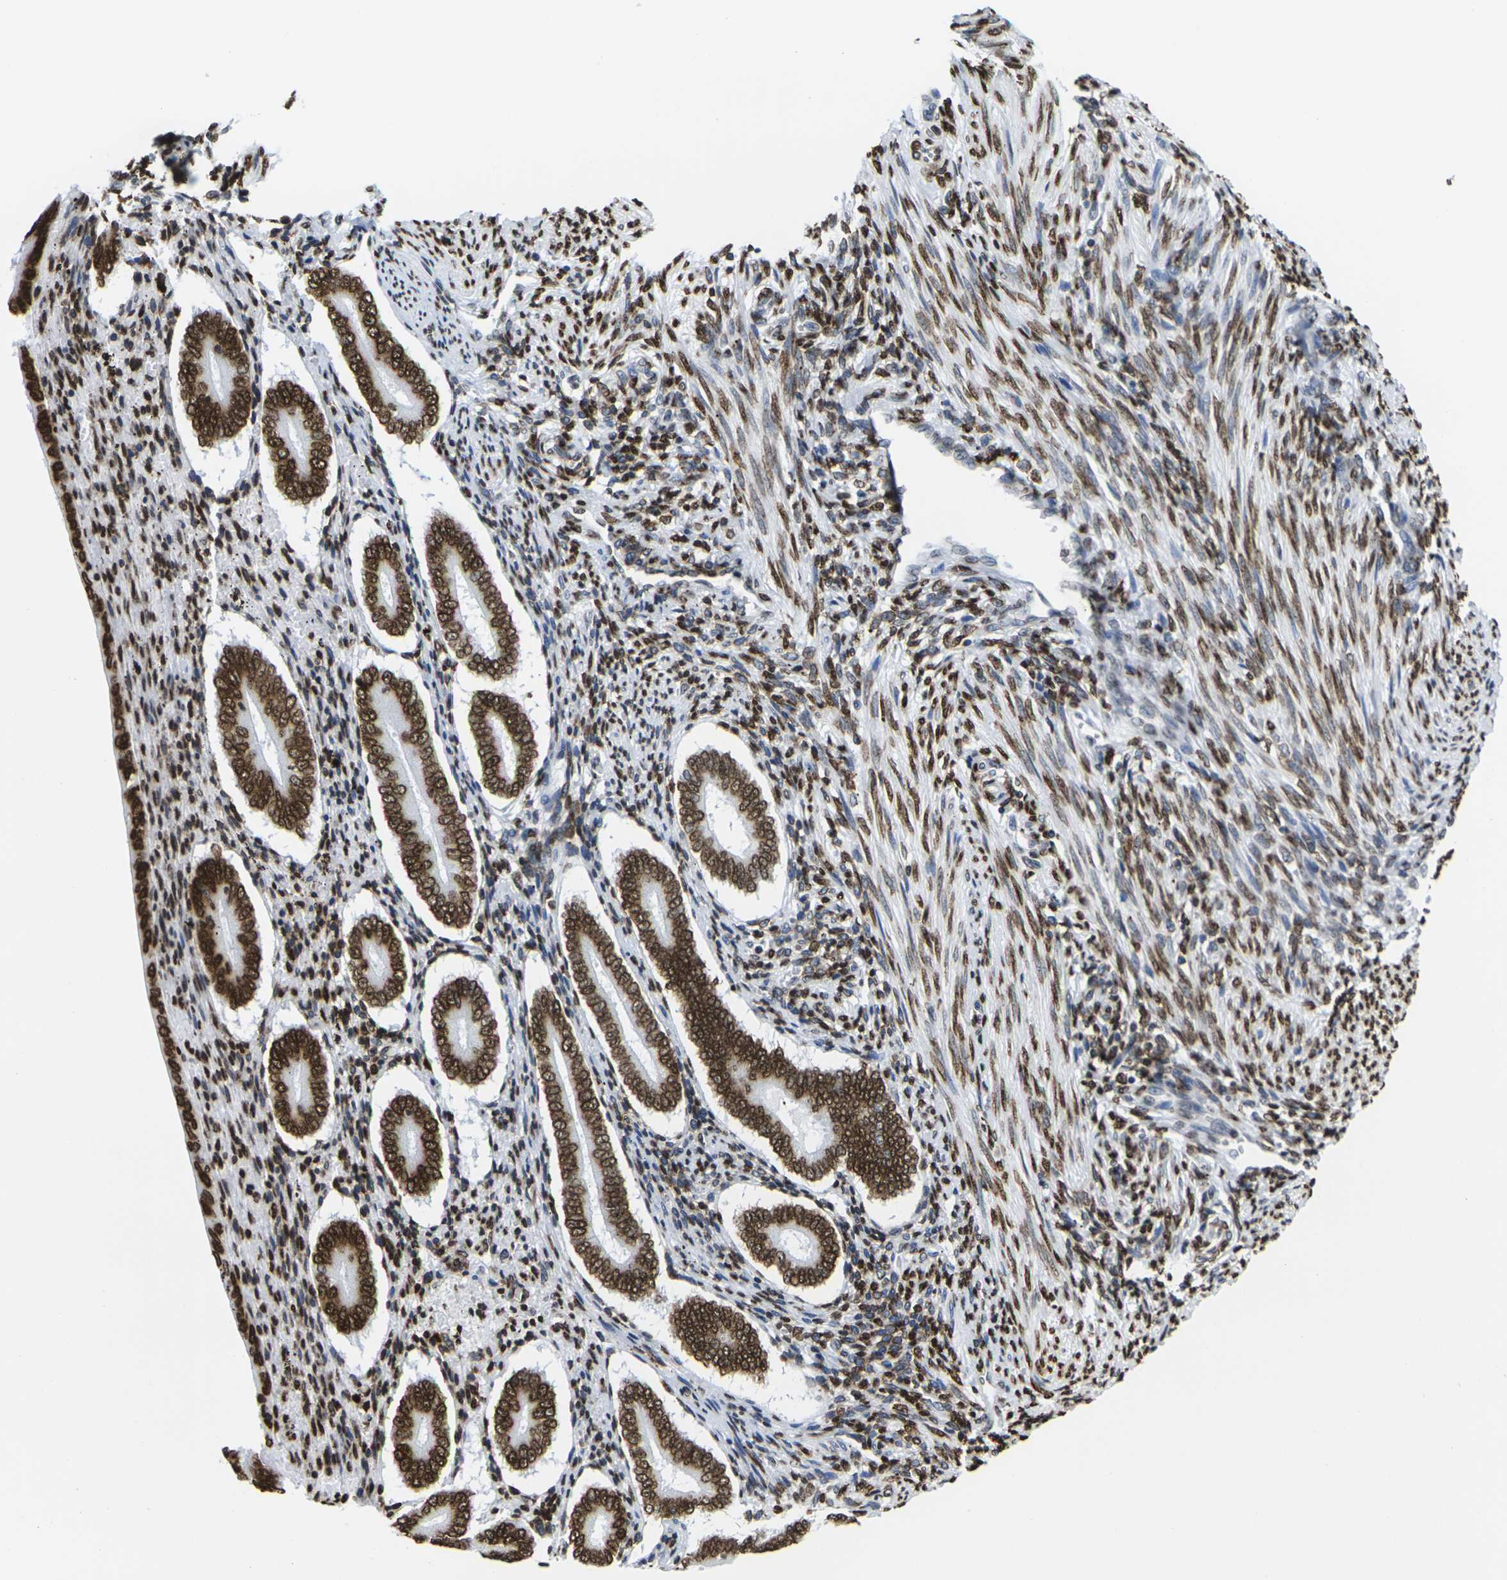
{"staining": {"intensity": "strong", "quantity": ">75%", "location": "nuclear"}, "tissue": "endometrium", "cell_type": "Cells in endometrial stroma", "image_type": "normal", "snomed": [{"axis": "morphology", "description": "Normal tissue, NOS"}, {"axis": "topography", "description": "Endometrium"}], "caption": "Endometrium stained with immunohistochemistry displays strong nuclear expression in about >75% of cells in endometrial stroma.", "gene": "H2AC21", "patient": {"sex": "female", "age": 42}}